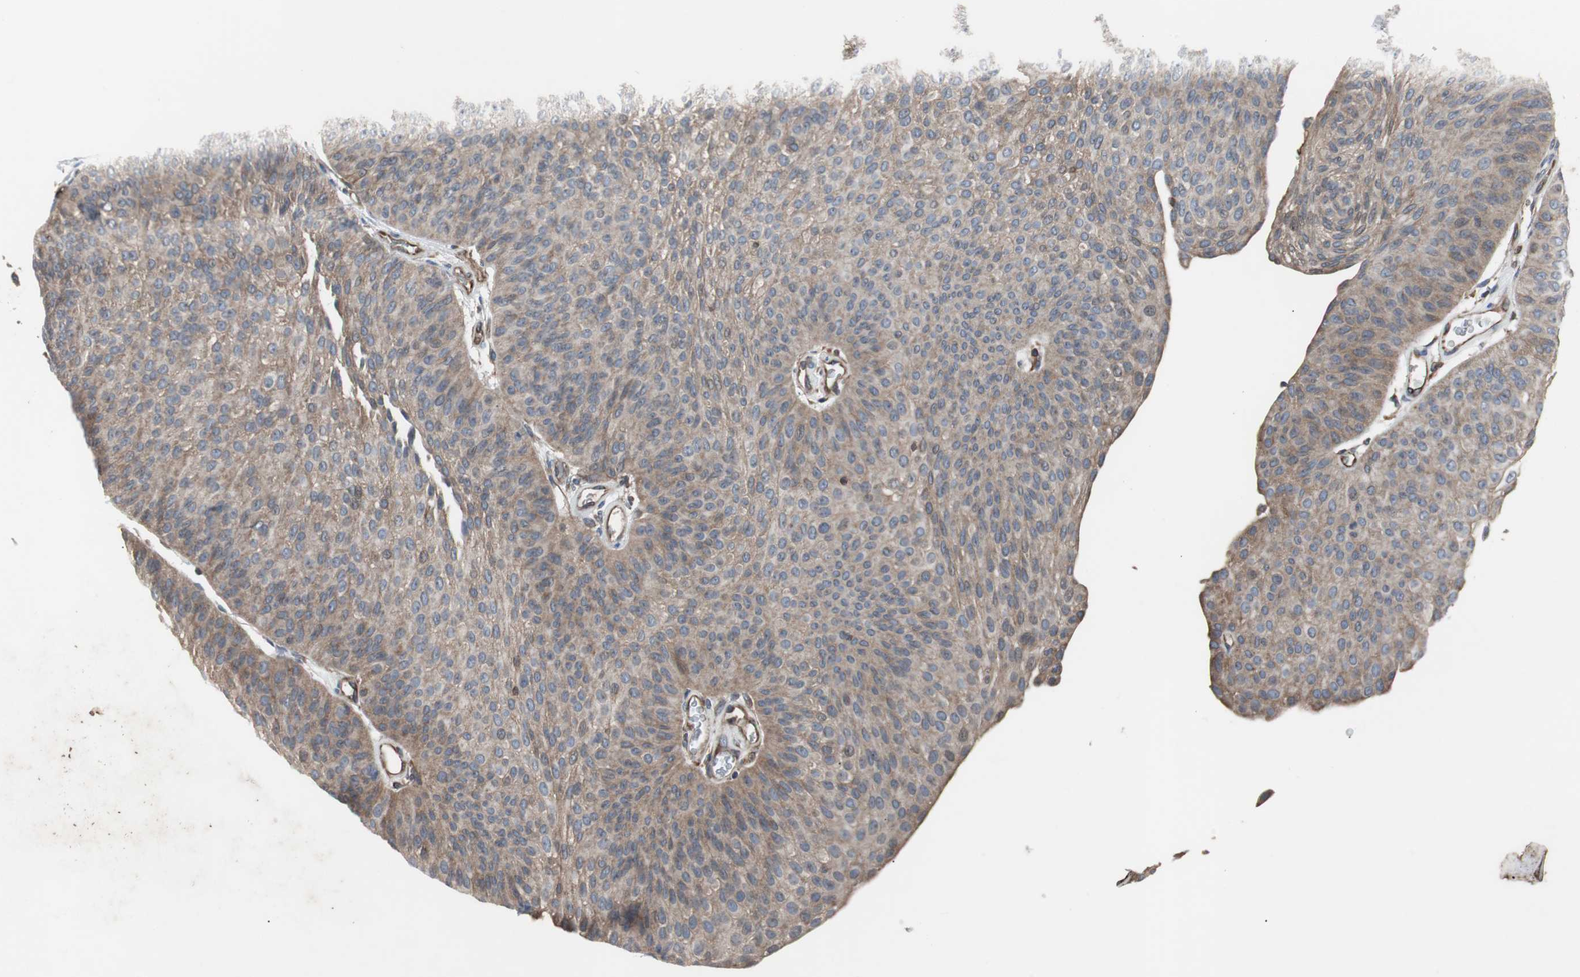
{"staining": {"intensity": "weak", "quantity": ">75%", "location": "cytoplasmic/membranous"}, "tissue": "urothelial cancer", "cell_type": "Tumor cells", "image_type": "cancer", "snomed": [{"axis": "morphology", "description": "Urothelial carcinoma, Low grade"}, {"axis": "topography", "description": "Urinary bladder"}], "caption": "About >75% of tumor cells in low-grade urothelial carcinoma exhibit weak cytoplasmic/membranous protein staining as visualized by brown immunohistochemical staining.", "gene": "ACTR3", "patient": {"sex": "female", "age": 60}}